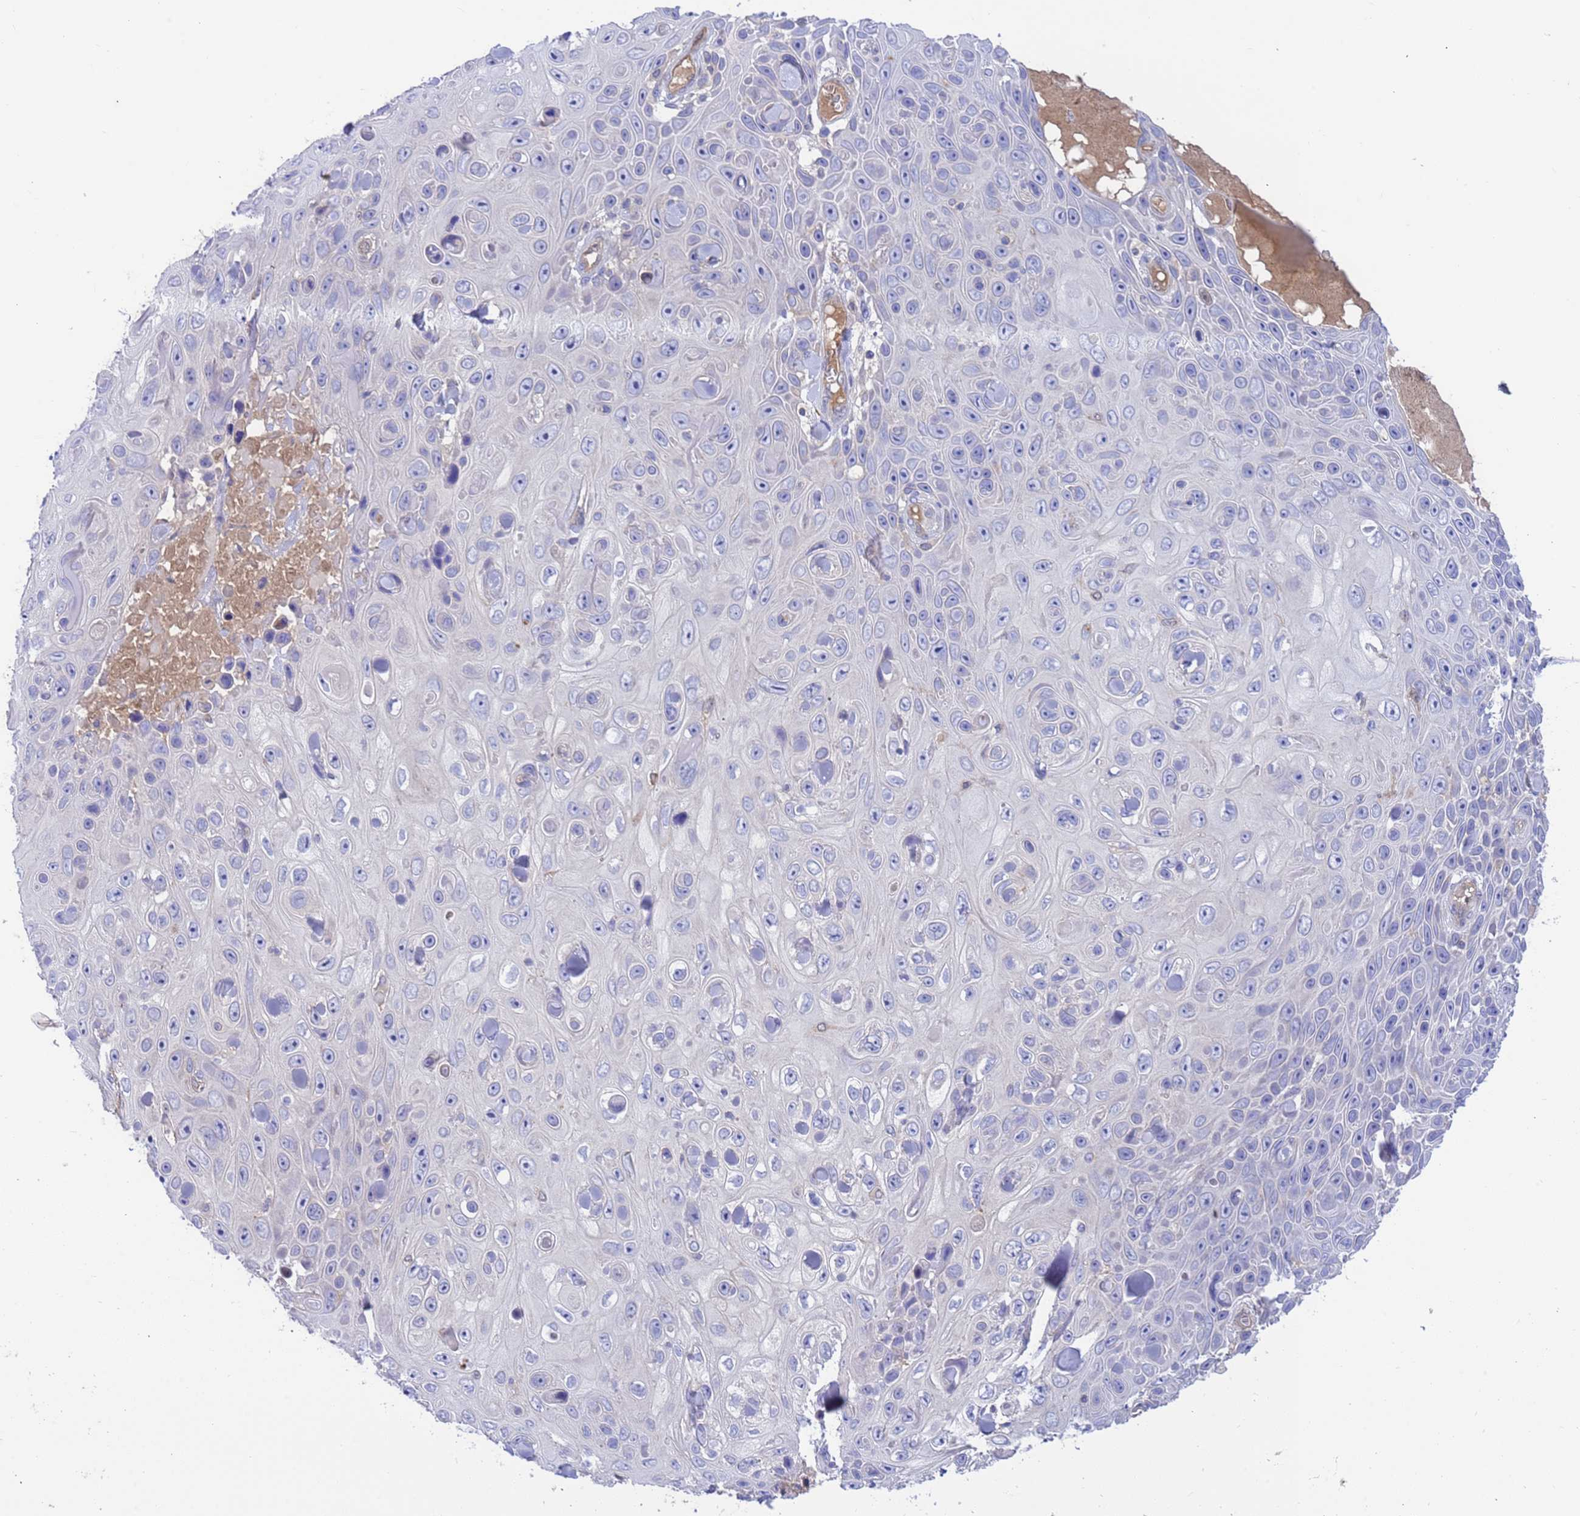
{"staining": {"intensity": "negative", "quantity": "none", "location": "none"}, "tissue": "skin cancer", "cell_type": "Tumor cells", "image_type": "cancer", "snomed": [{"axis": "morphology", "description": "Squamous cell carcinoma, NOS"}, {"axis": "topography", "description": "Skin"}], "caption": "The image shows no staining of tumor cells in squamous cell carcinoma (skin). (Brightfield microscopy of DAB immunohistochemistry at high magnification).", "gene": "FOXRED1", "patient": {"sex": "male", "age": 82}}